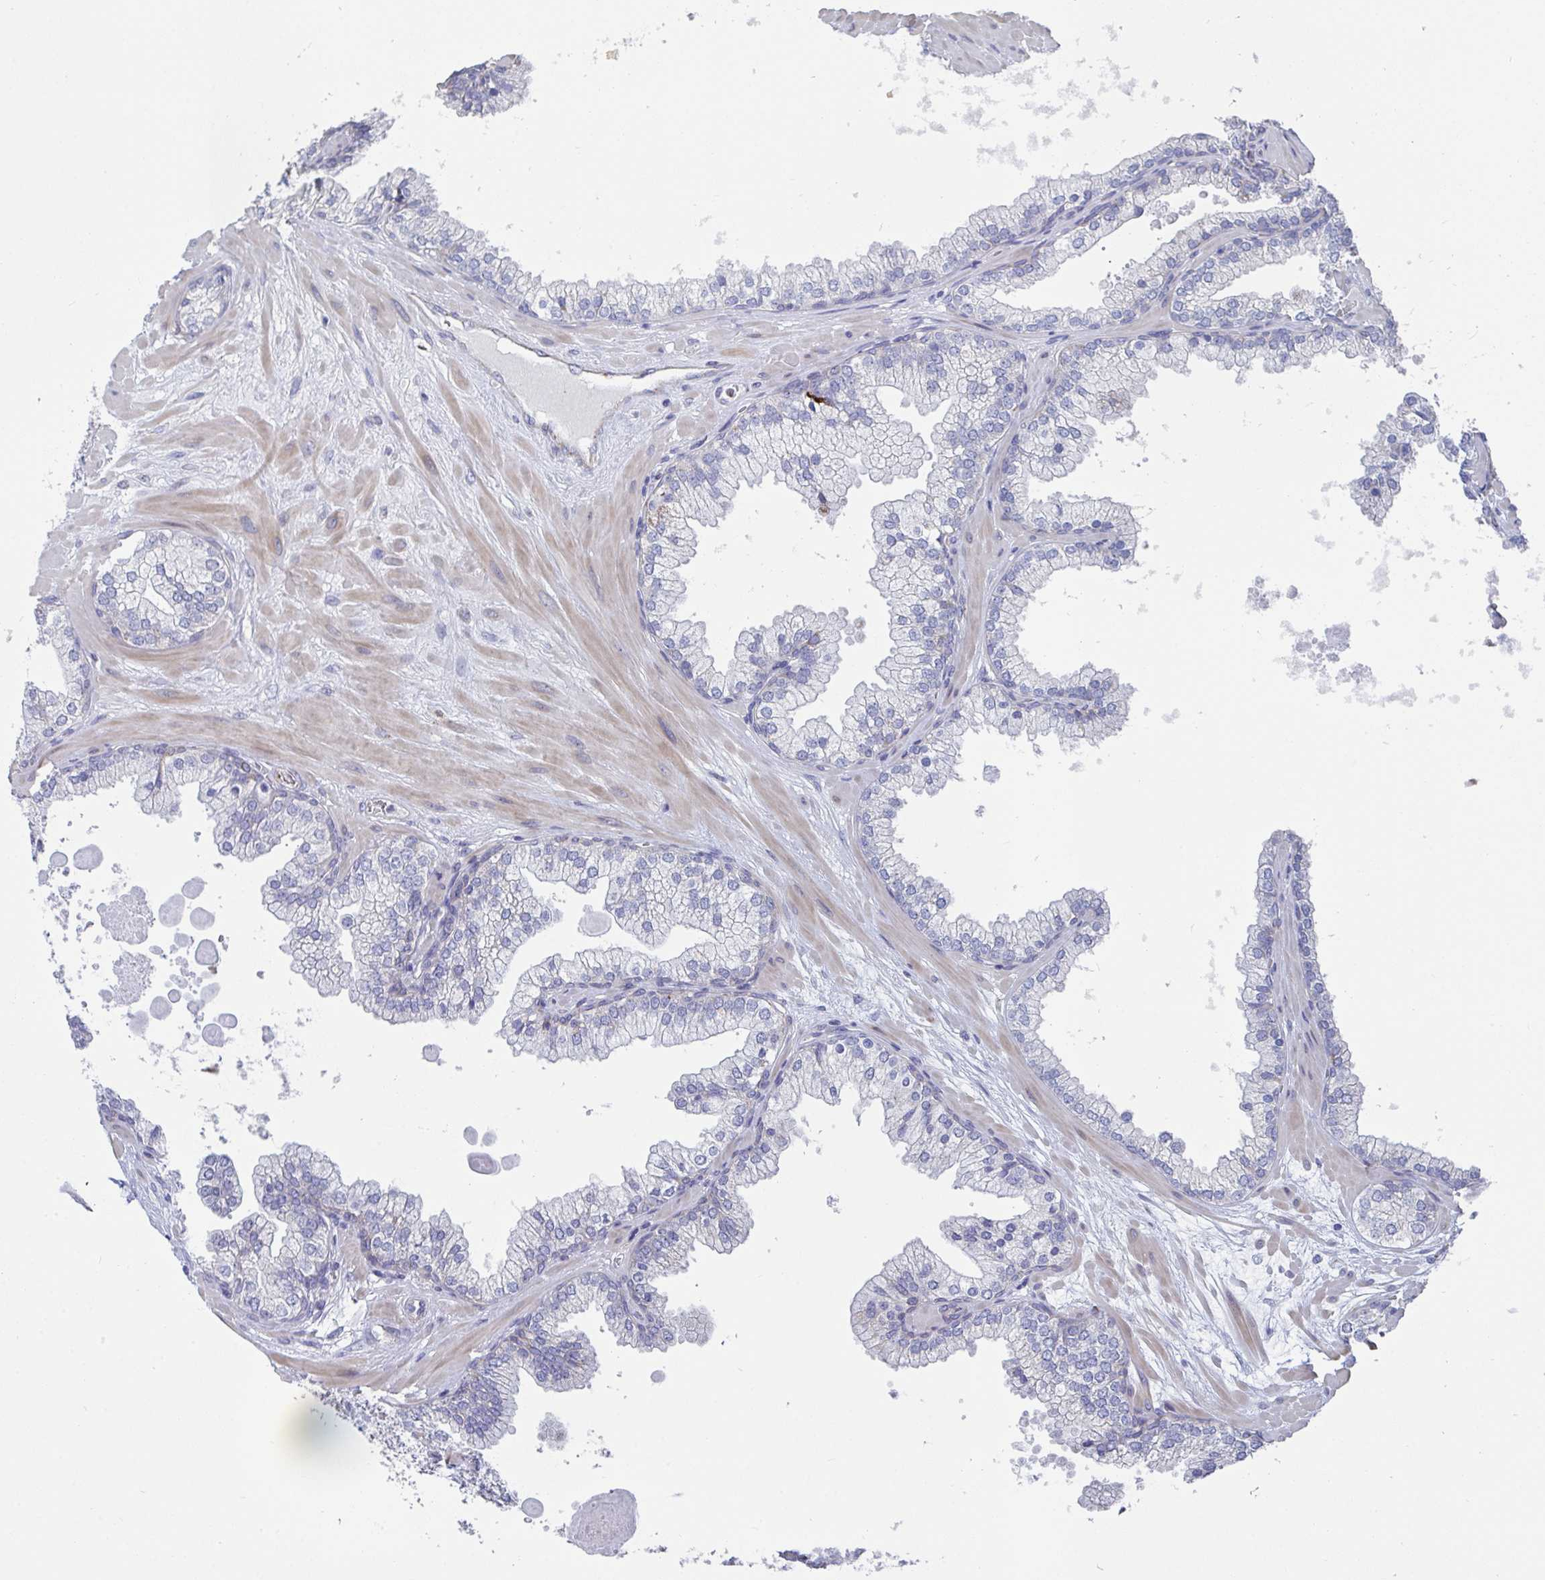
{"staining": {"intensity": "strong", "quantity": "<25%", "location": "cytoplasmic/membranous"}, "tissue": "prostate", "cell_type": "Glandular cells", "image_type": "normal", "snomed": [{"axis": "morphology", "description": "Normal tissue, NOS"}, {"axis": "topography", "description": "Prostate"}, {"axis": "topography", "description": "Peripheral nerve tissue"}], "caption": "Prostate stained with immunohistochemistry demonstrates strong cytoplasmic/membranous expression in approximately <25% of glandular cells. The protein of interest is shown in brown color, while the nuclei are stained blue.", "gene": "FAM156A", "patient": {"sex": "male", "age": 61}}